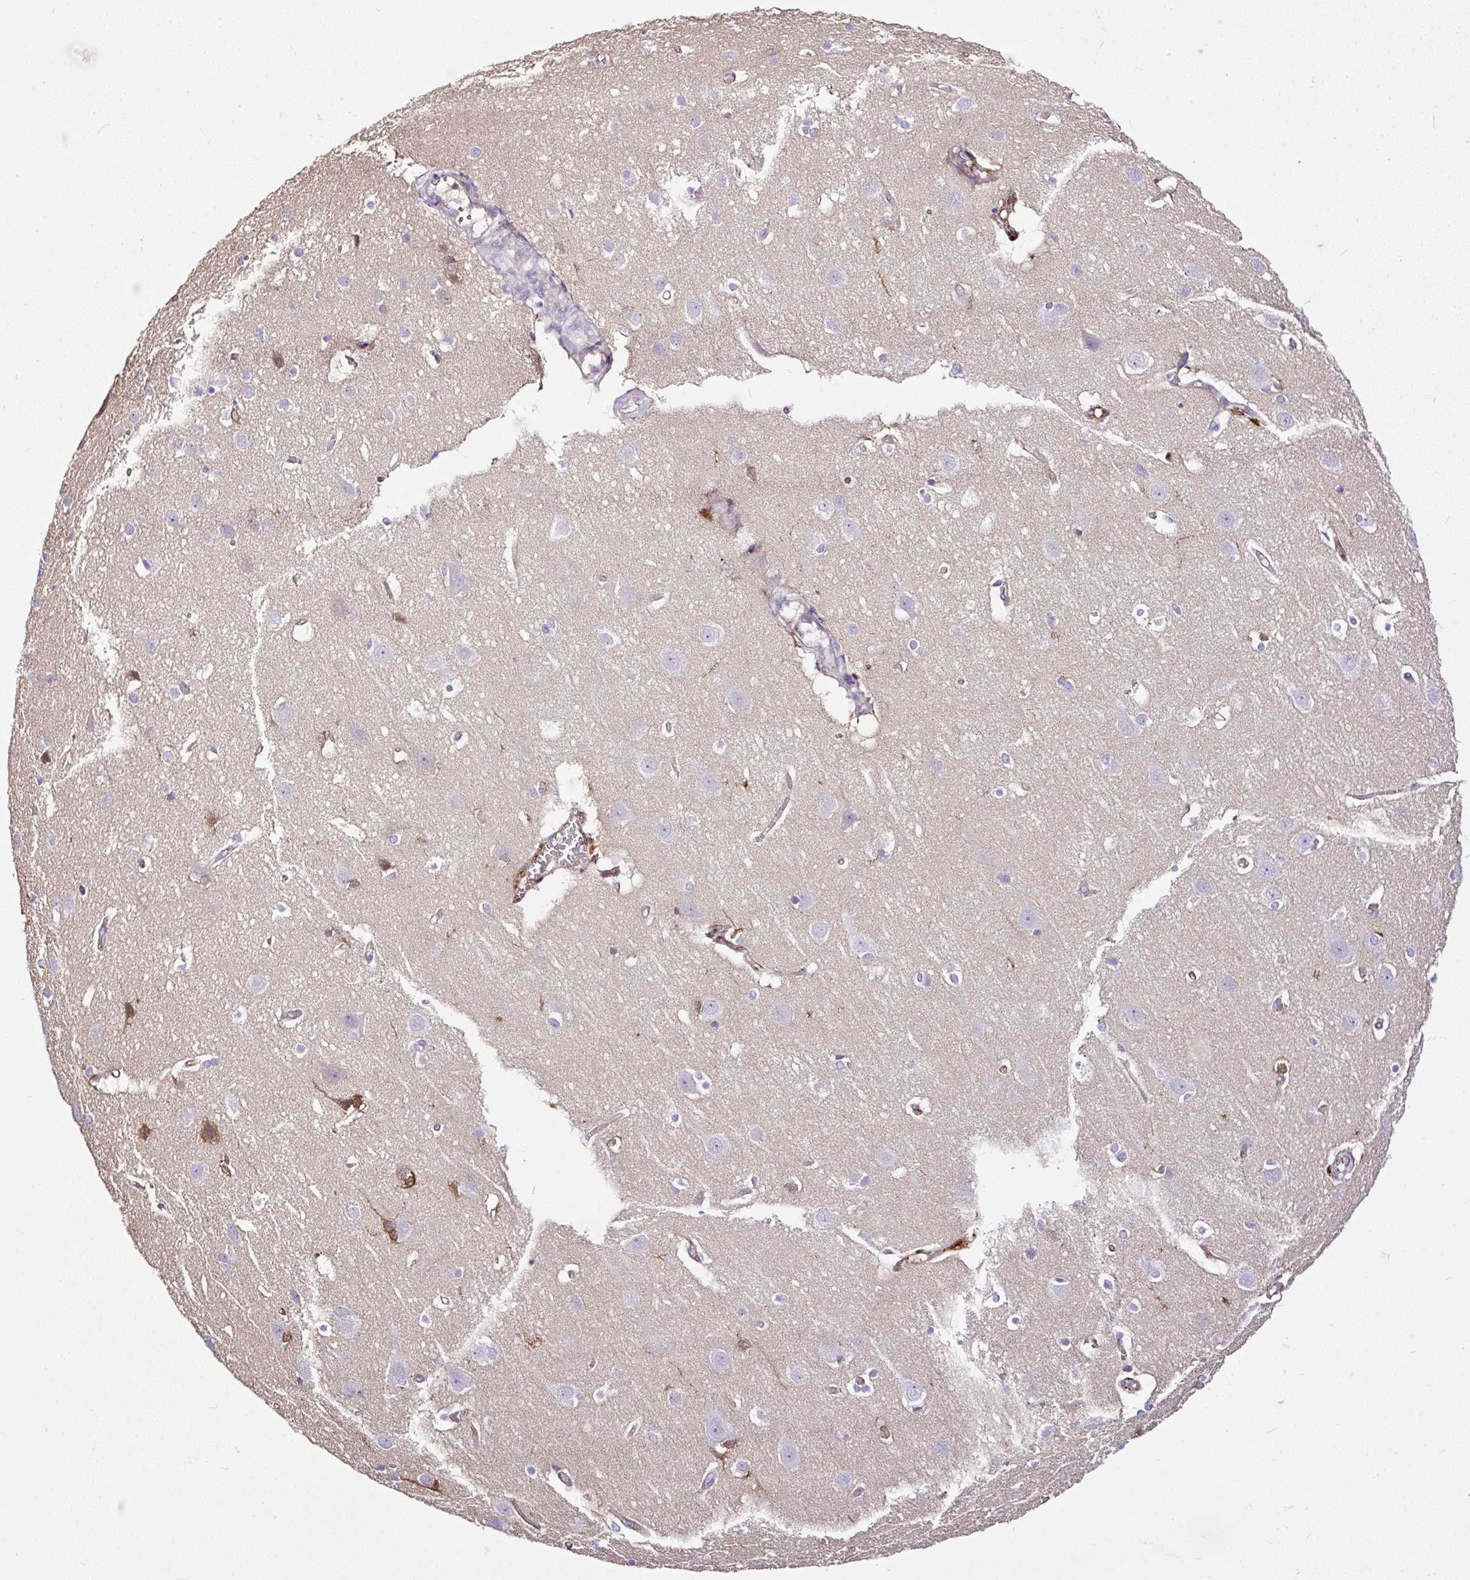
{"staining": {"intensity": "negative", "quantity": "none", "location": "none"}, "tissue": "cerebral cortex", "cell_type": "Endothelial cells", "image_type": "normal", "snomed": [{"axis": "morphology", "description": "Normal tissue, NOS"}, {"axis": "topography", "description": "Cerebral cortex"}], "caption": "The image demonstrates no staining of endothelial cells in benign cerebral cortex.", "gene": "CLEC3B", "patient": {"sex": "male", "age": 37}}